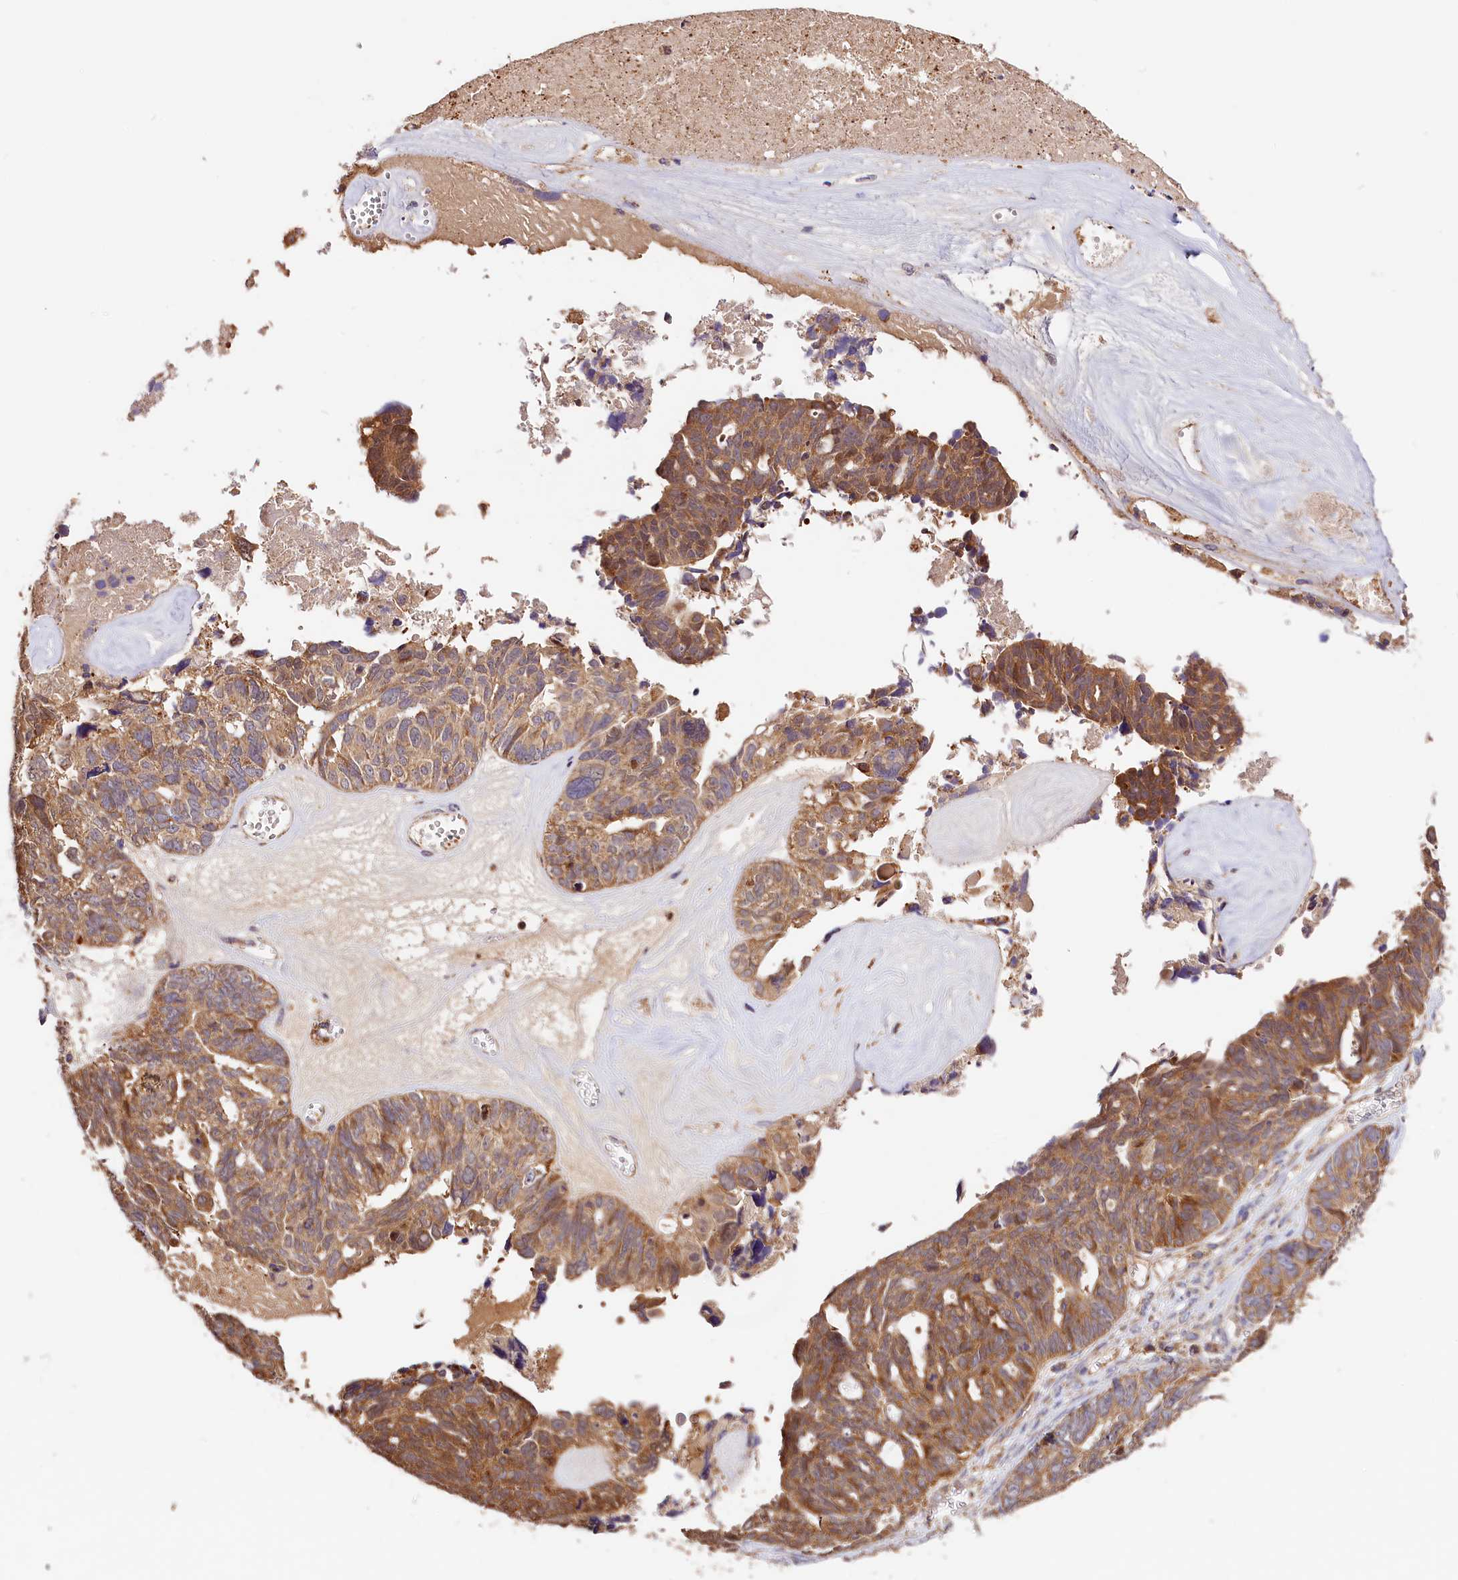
{"staining": {"intensity": "moderate", "quantity": ">75%", "location": "cytoplasmic/membranous"}, "tissue": "ovarian cancer", "cell_type": "Tumor cells", "image_type": "cancer", "snomed": [{"axis": "morphology", "description": "Cystadenocarcinoma, serous, NOS"}, {"axis": "topography", "description": "Ovary"}], "caption": "This photomicrograph demonstrates IHC staining of ovarian cancer, with medium moderate cytoplasmic/membranous positivity in about >75% of tumor cells.", "gene": "KPTN", "patient": {"sex": "female", "age": 79}}